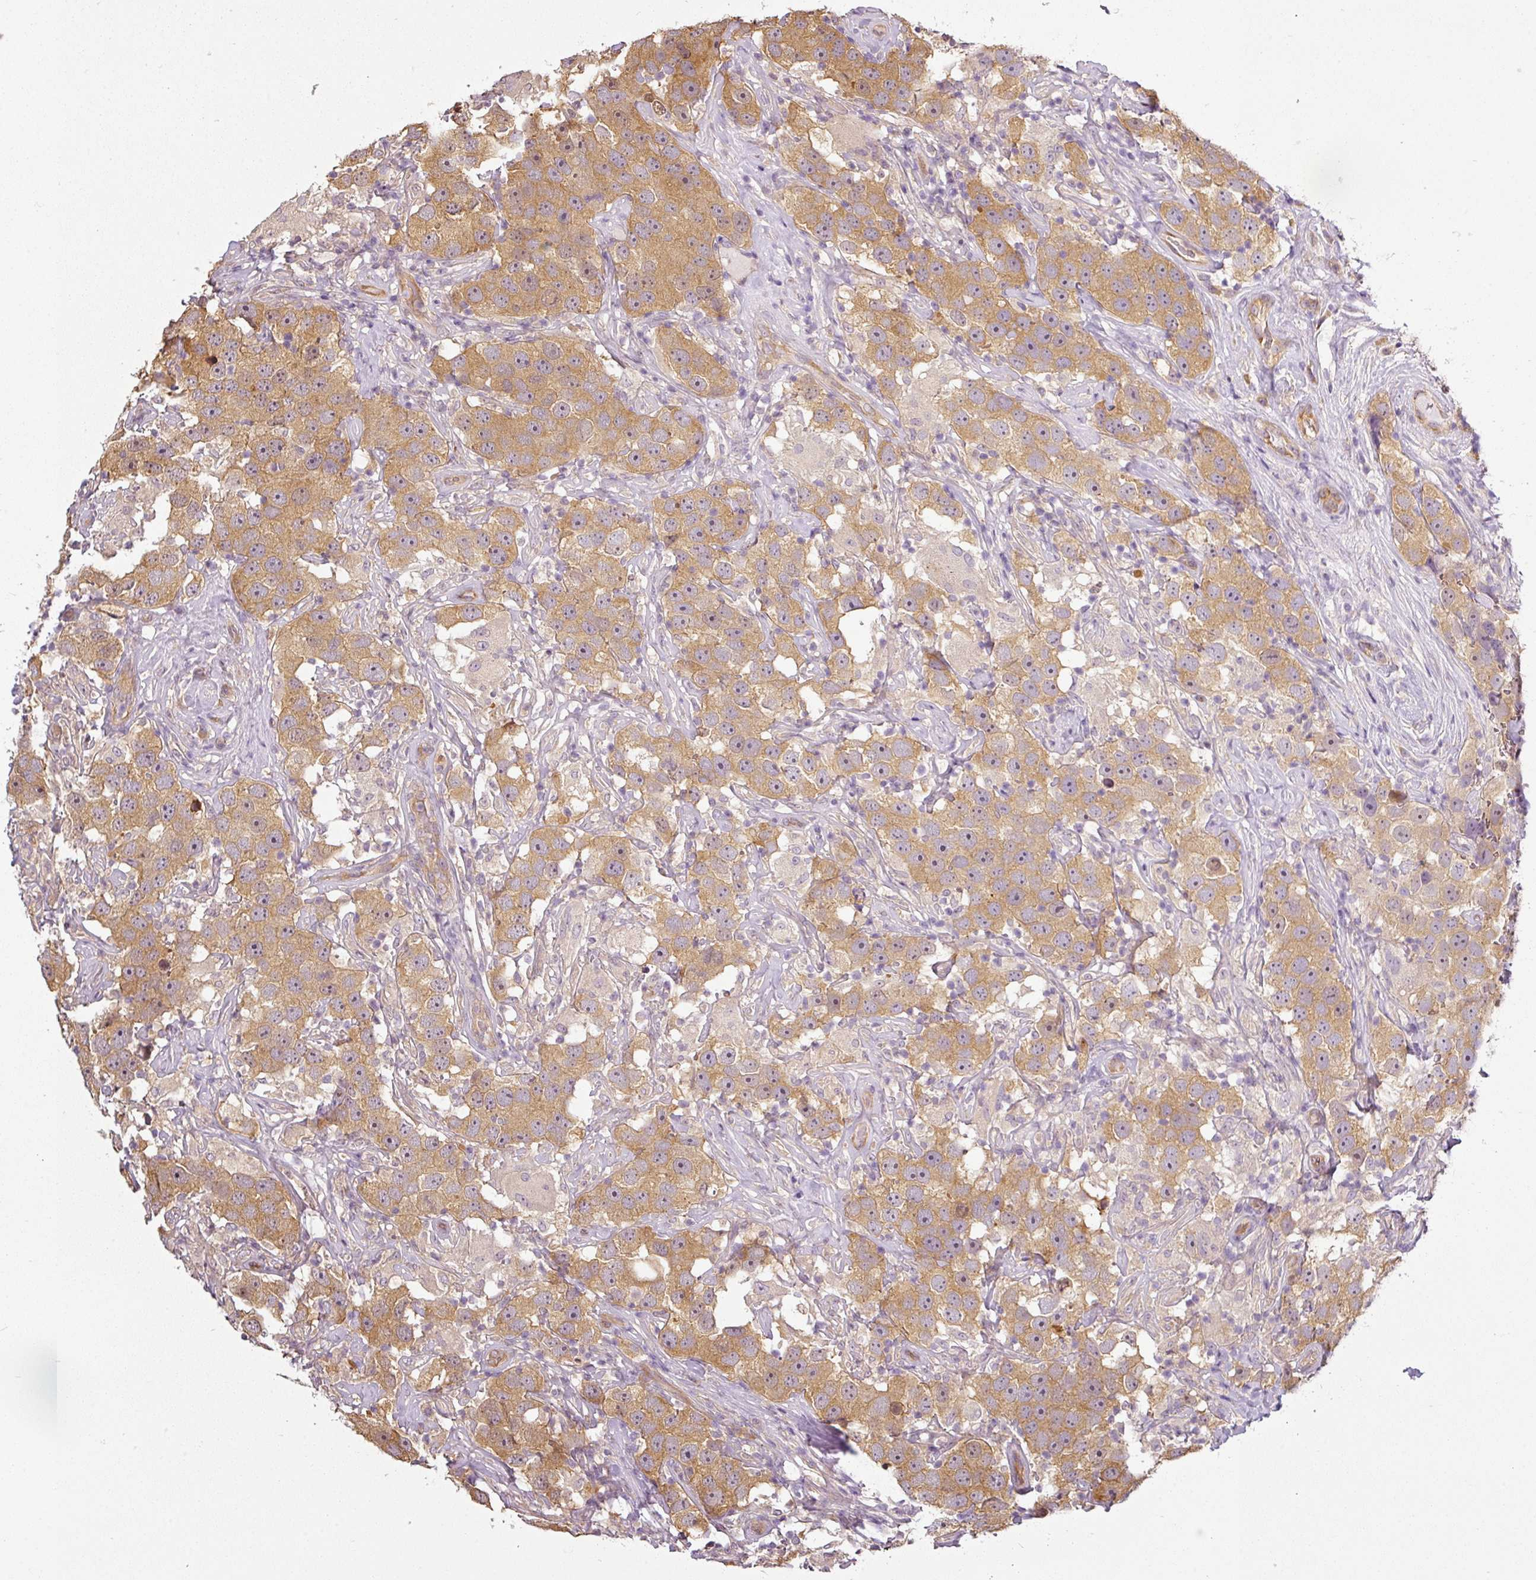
{"staining": {"intensity": "moderate", "quantity": ">75%", "location": "cytoplasmic/membranous"}, "tissue": "testis cancer", "cell_type": "Tumor cells", "image_type": "cancer", "snomed": [{"axis": "morphology", "description": "Seminoma, NOS"}, {"axis": "topography", "description": "Testis"}], "caption": "Protein positivity by IHC shows moderate cytoplasmic/membranous positivity in about >75% of tumor cells in testis cancer (seminoma).", "gene": "ANKRD18A", "patient": {"sex": "male", "age": 49}}